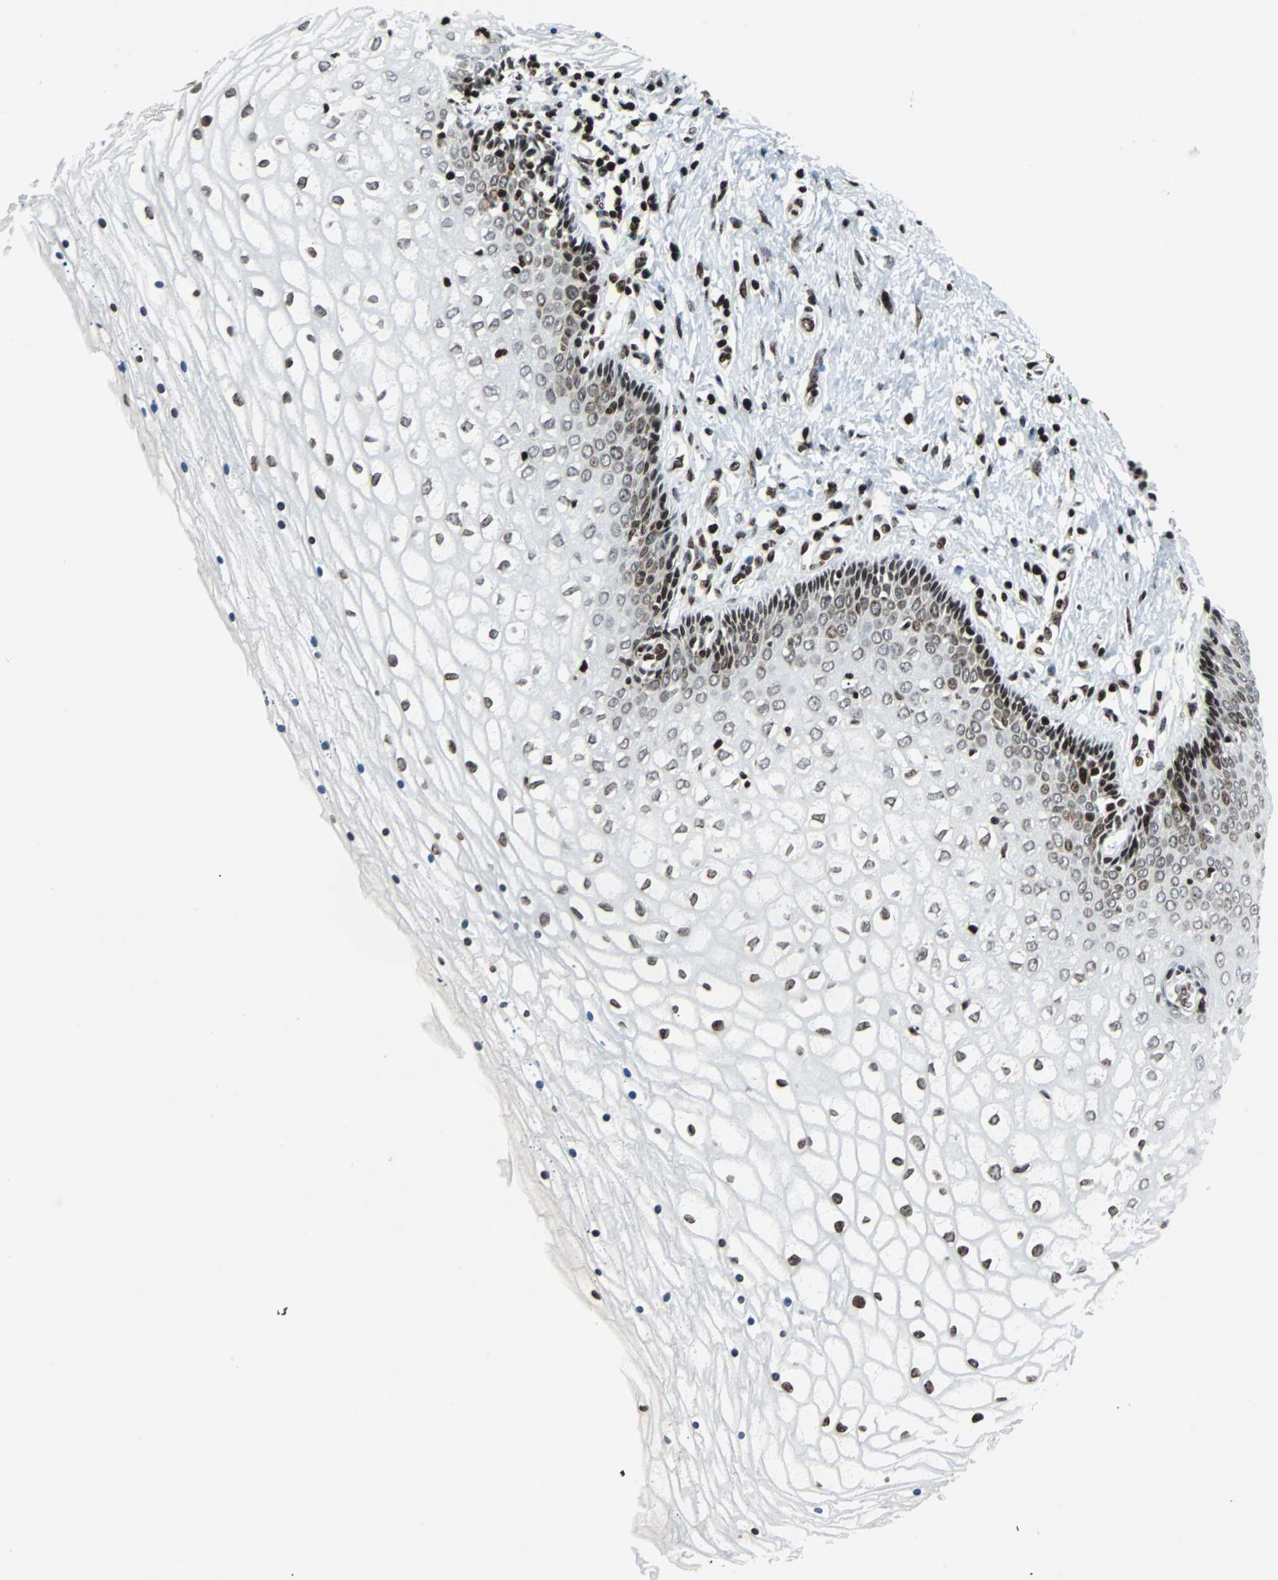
{"staining": {"intensity": "strong", "quantity": "25%-75%", "location": "nuclear"}, "tissue": "vagina", "cell_type": "Squamous epithelial cells", "image_type": "normal", "snomed": [{"axis": "morphology", "description": "Normal tissue, NOS"}, {"axis": "topography", "description": "Soft tissue"}, {"axis": "topography", "description": "Vagina"}], "caption": "Protein expression analysis of unremarkable human vagina reveals strong nuclear positivity in about 25%-75% of squamous epithelial cells.", "gene": "ZNF131", "patient": {"sex": "female", "age": 61}}